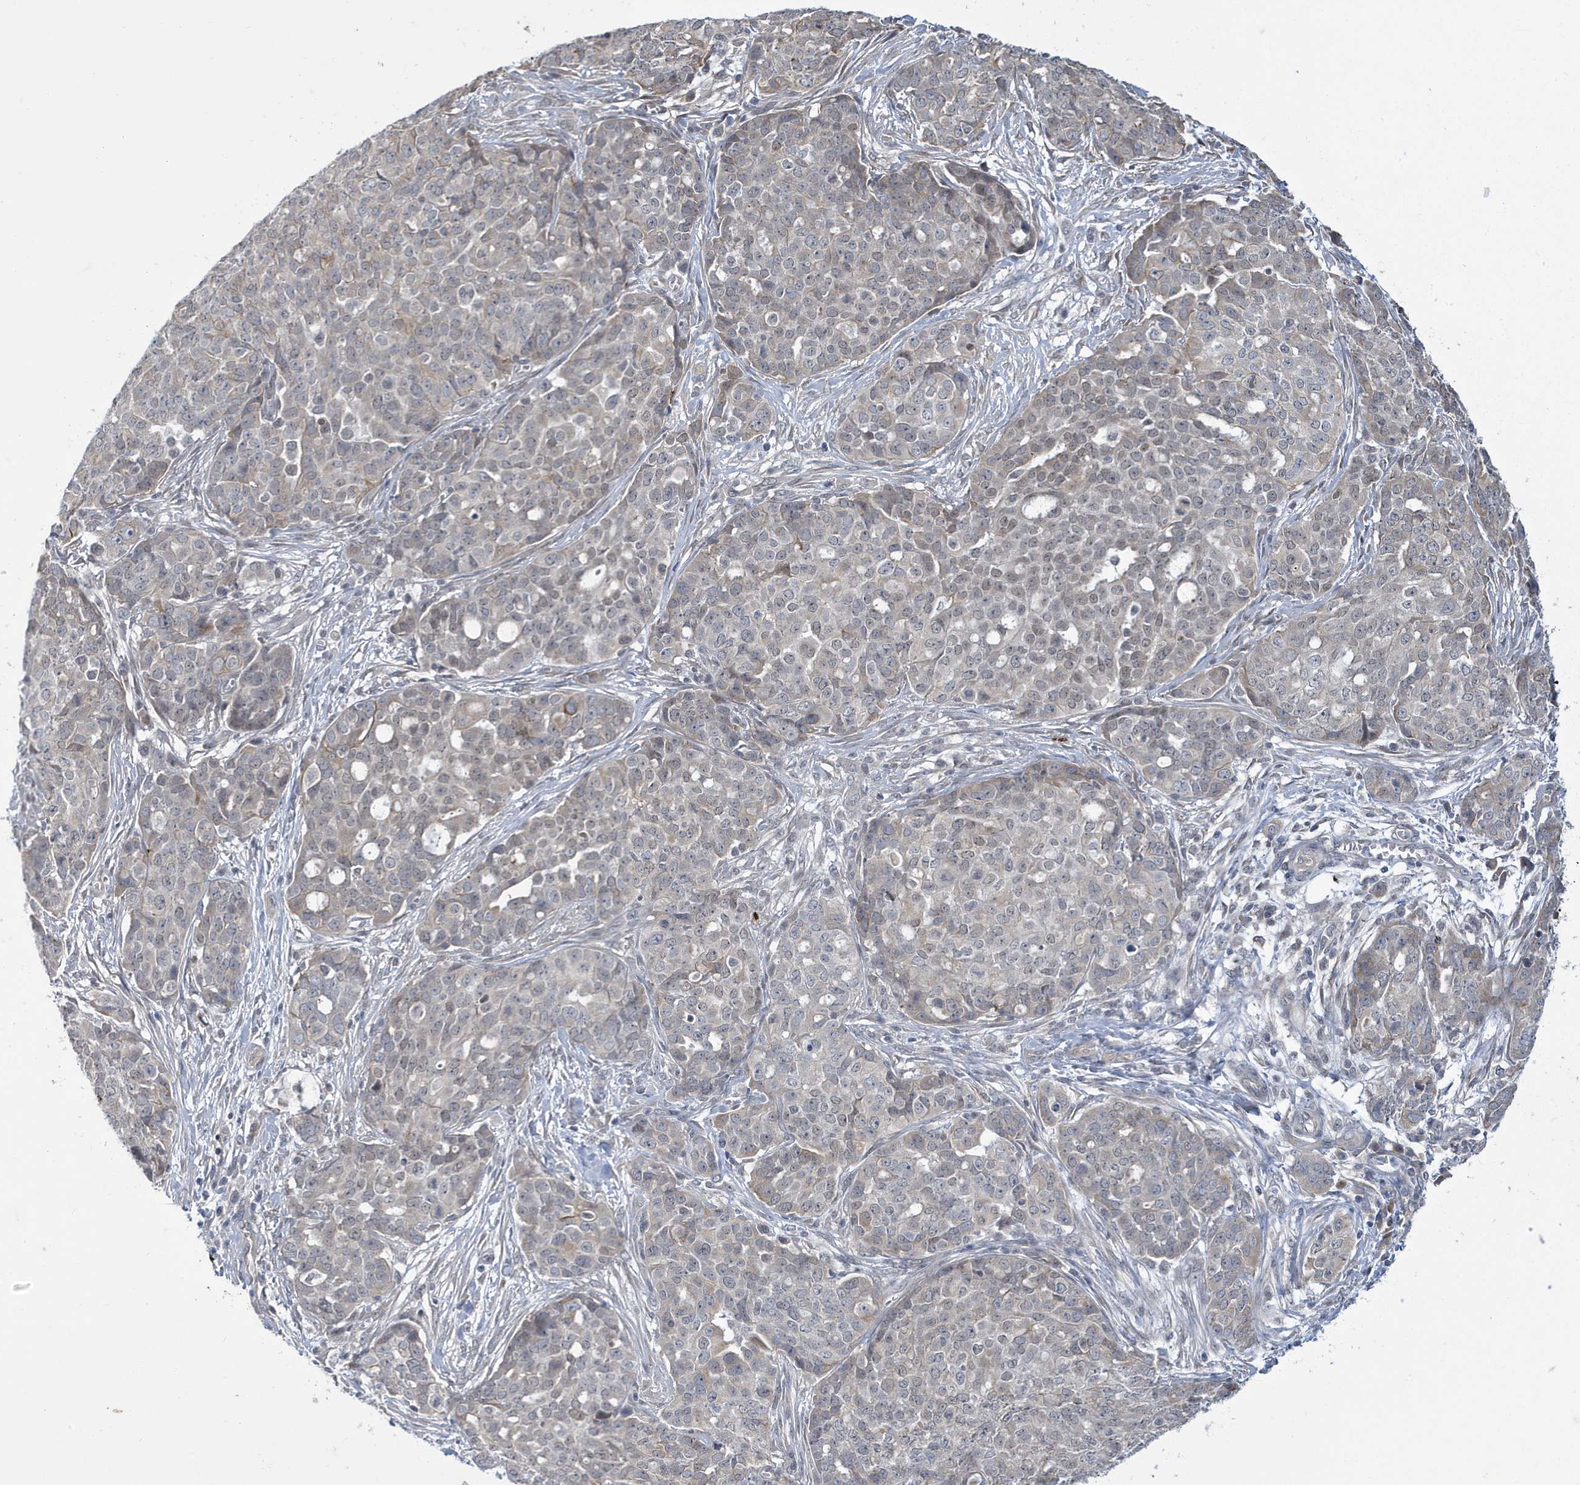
{"staining": {"intensity": "weak", "quantity": "25%-75%", "location": "cytoplasmic/membranous,nuclear"}, "tissue": "ovarian cancer", "cell_type": "Tumor cells", "image_type": "cancer", "snomed": [{"axis": "morphology", "description": "Cystadenocarcinoma, serous, NOS"}, {"axis": "topography", "description": "Soft tissue"}, {"axis": "topography", "description": "Ovary"}], "caption": "Ovarian serous cystadenocarcinoma tissue demonstrates weak cytoplasmic/membranous and nuclear positivity in approximately 25%-75% of tumor cells Immunohistochemistry stains the protein of interest in brown and the nuclei are stained blue.", "gene": "ZNF654", "patient": {"sex": "female", "age": 57}}